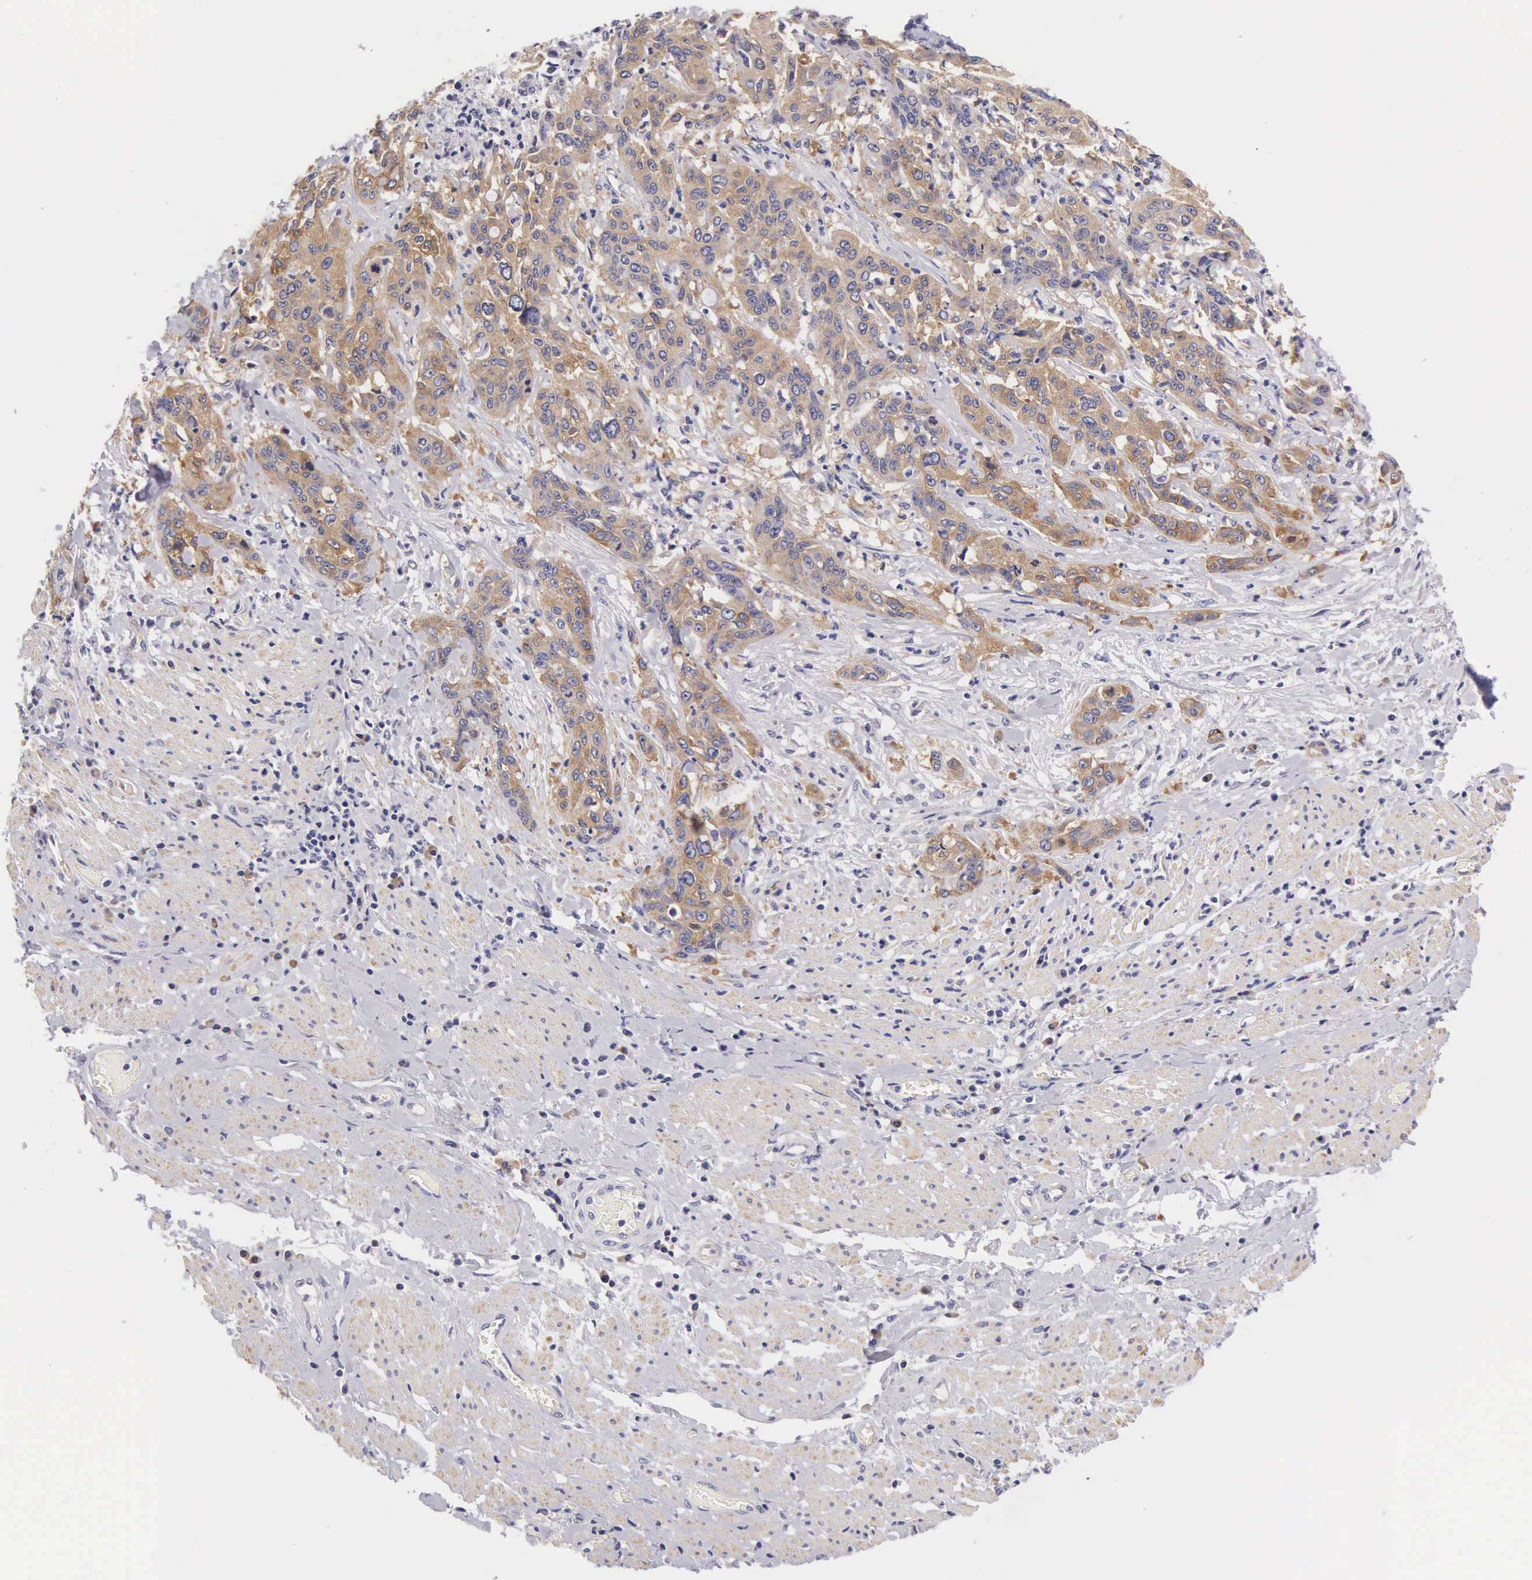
{"staining": {"intensity": "moderate", "quantity": ">75%", "location": "cytoplasmic/membranous"}, "tissue": "cervical cancer", "cell_type": "Tumor cells", "image_type": "cancer", "snomed": [{"axis": "morphology", "description": "Squamous cell carcinoma, NOS"}, {"axis": "topography", "description": "Cervix"}], "caption": "The image demonstrates immunohistochemical staining of cervical cancer. There is moderate cytoplasmic/membranous expression is seen in about >75% of tumor cells.", "gene": "OSBPL3", "patient": {"sex": "female", "age": 41}}